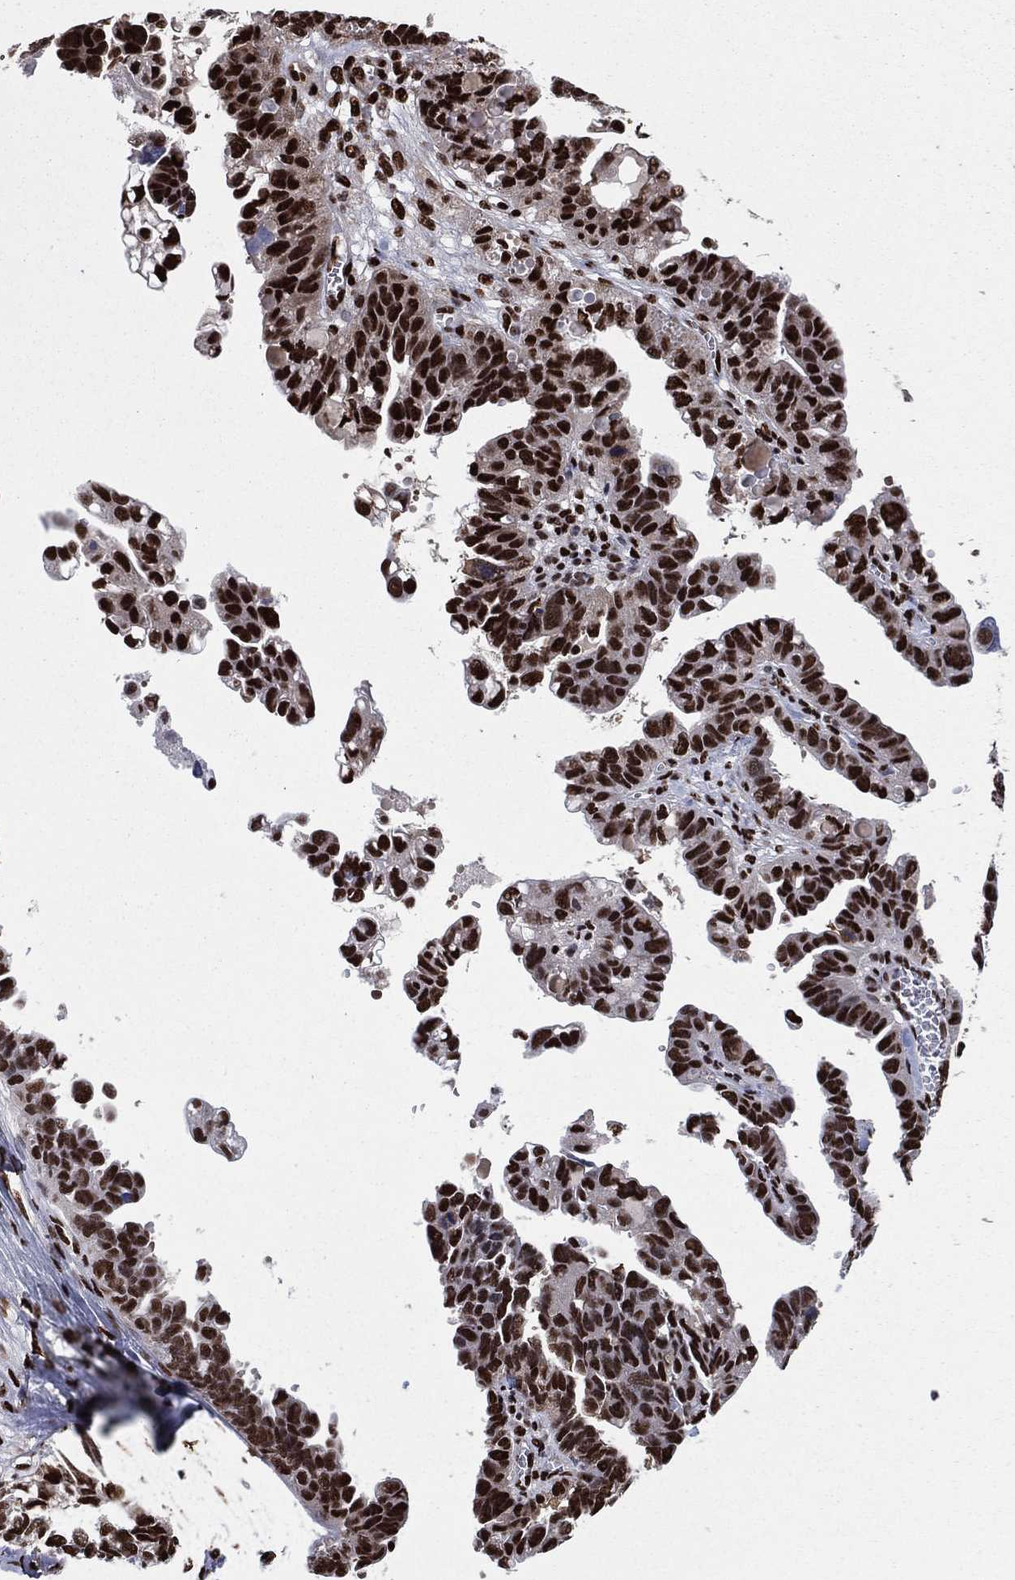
{"staining": {"intensity": "strong", "quantity": ">75%", "location": "nuclear"}, "tissue": "ovarian cancer", "cell_type": "Tumor cells", "image_type": "cancer", "snomed": [{"axis": "morphology", "description": "Cystadenocarcinoma, serous, NOS"}, {"axis": "topography", "description": "Ovary"}], "caption": "A brown stain highlights strong nuclear staining of a protein in human ovarian serous cystadenocarcinoma tumor cells.", "gene": "TP53BP1", "patient": {"sex": "female", "age": 69}}